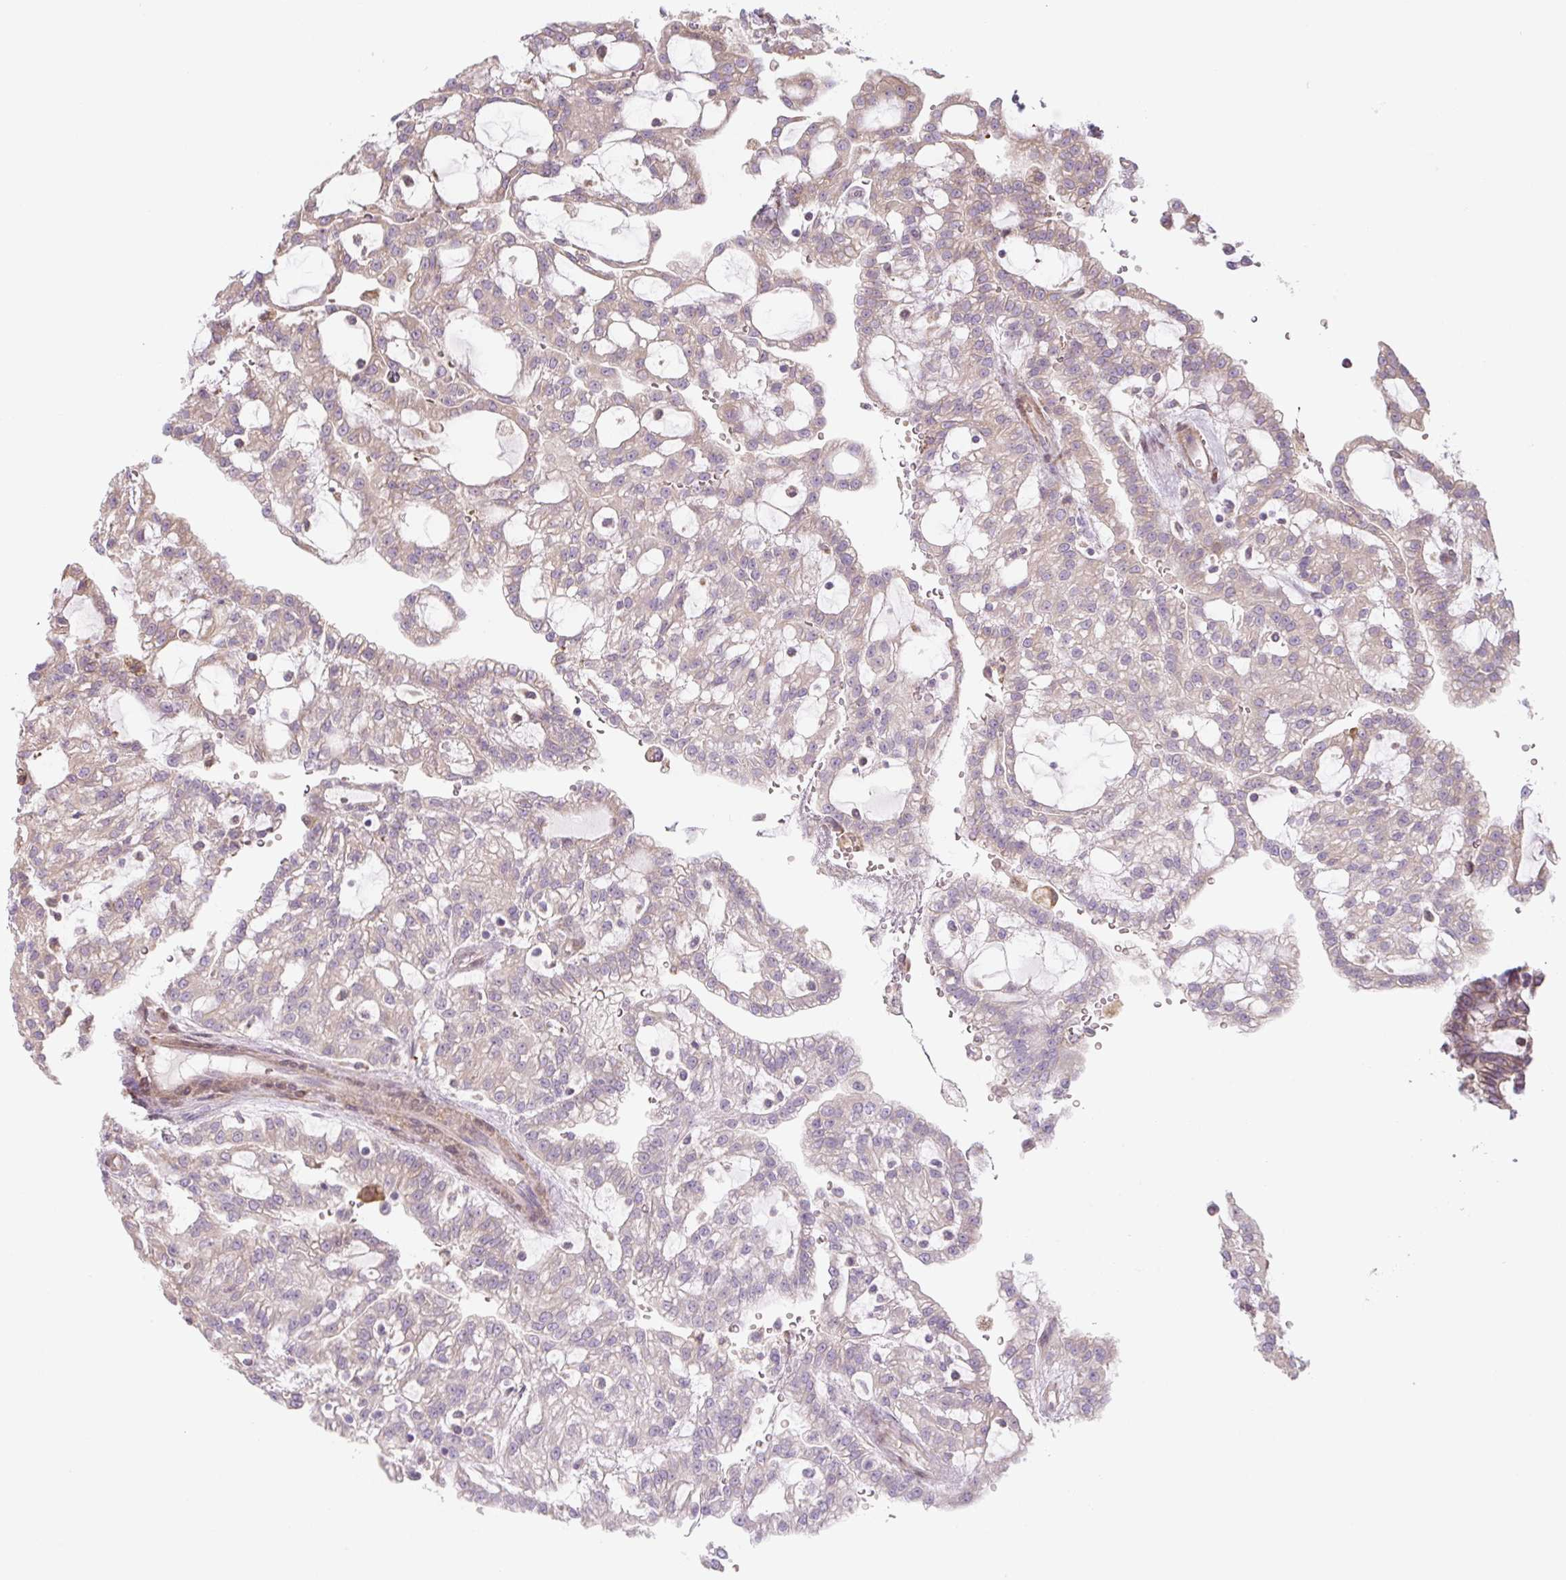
{"staining": {"intensity": "negative", "quantity": "none", "location": "none"}, "tissue": "renal cancer", "cell_type": "Tumor cells", "image_type": "cancer", "snomed": [{"axis": "morphology", "description": "Adenocarcinoma, NOS"}, {"axis": "topography", "description": "Kidney"}], "caption": "High power microscopy histopathology image of an IHC micrograph of renal cancer, revealing no significant staining in tumor cells.", "gene": "RASA1", "patient": {"sex": "male", "age": 63}}